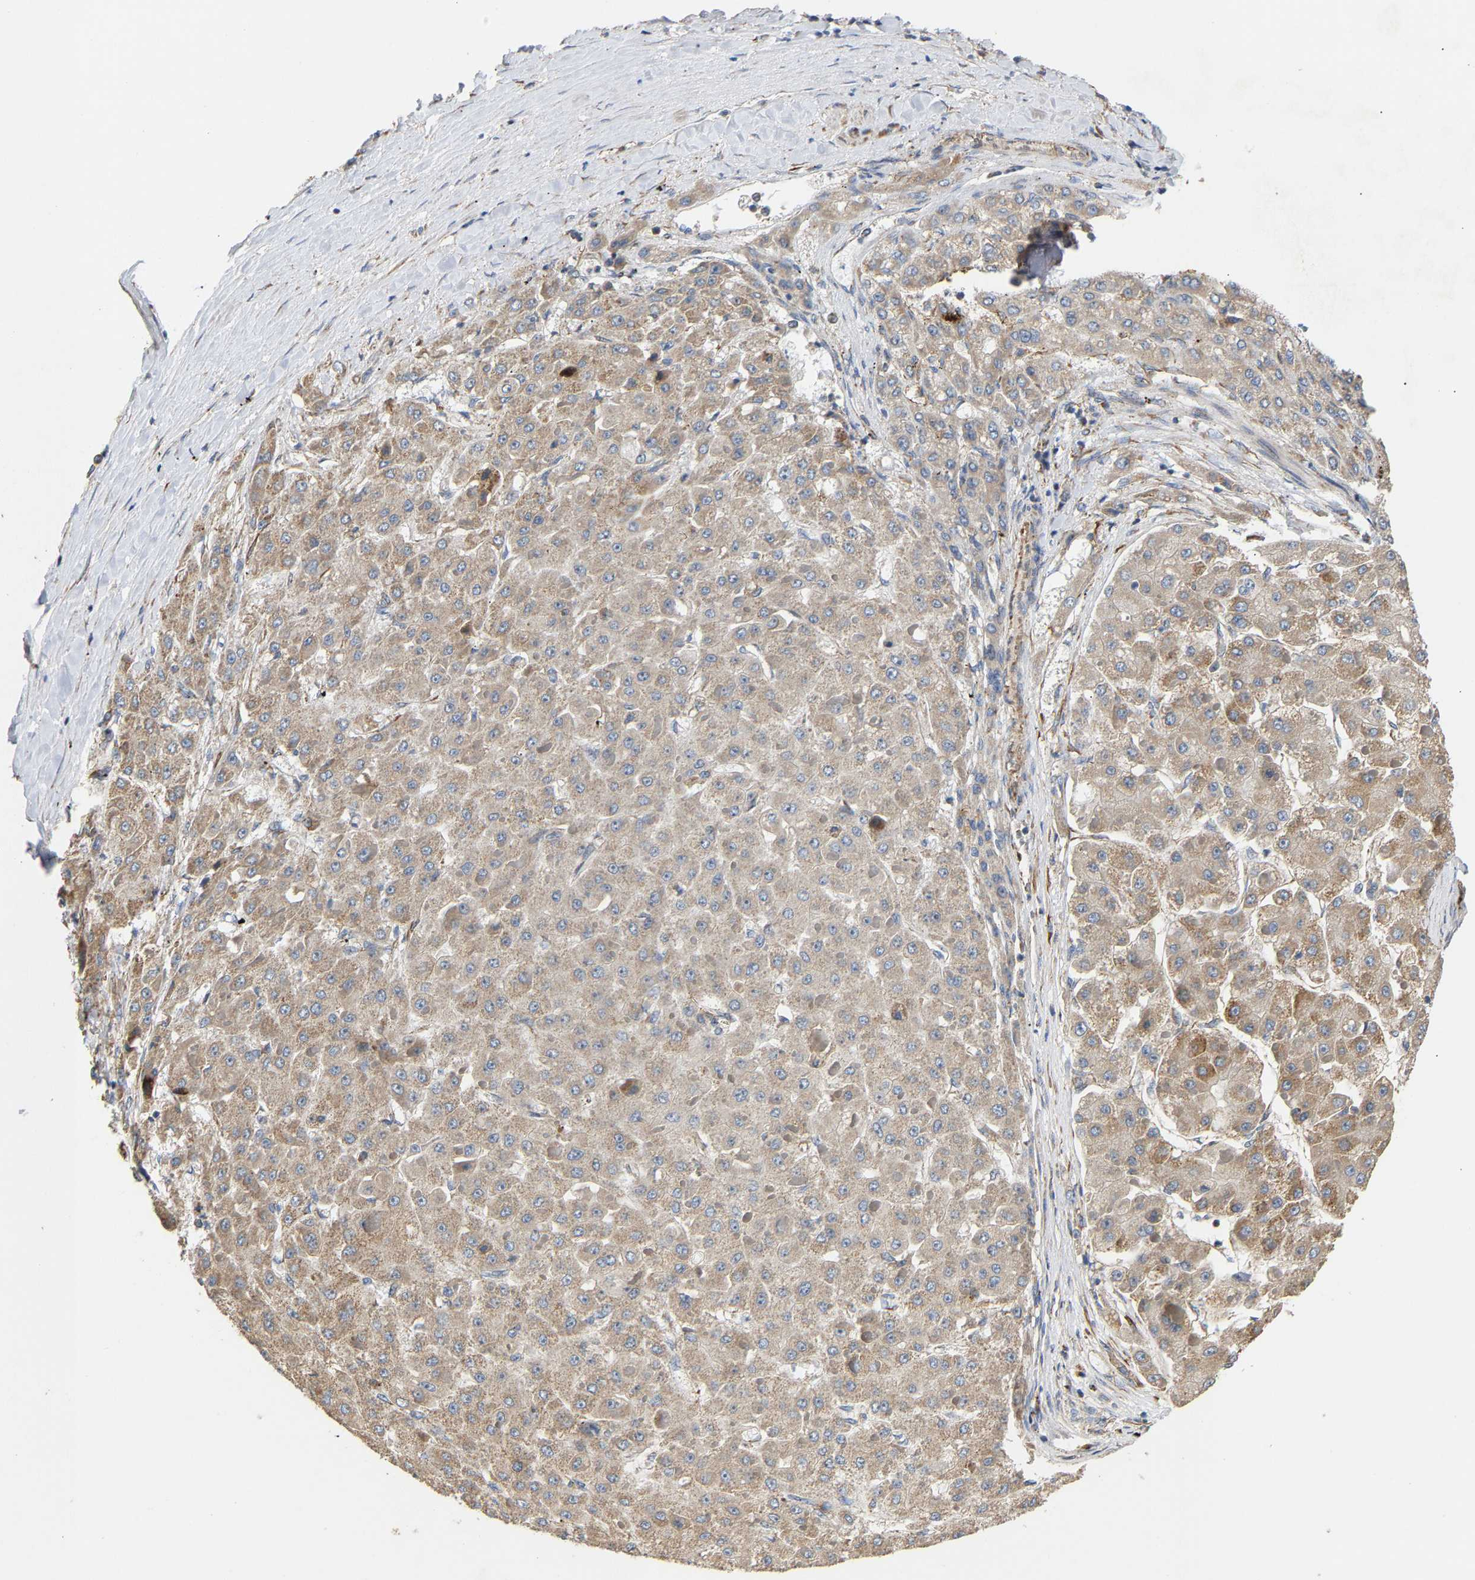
{"staining": {"intensity": "moderate", "quantity": ">75%", "location": "cytoplasmic/membranous"}, "tissue": "liver cancer", "cell_type": "Tumor cells", "image_type": "cancer", "snomed": [{"axis": "morphology", "description": "Carcinoma, Hepatocellular, NOS"}, {"axis": "topography", "description": "Liver"}], "caption": "Immunohistochemistry histopathology image of neoplastic tissue: human hepatocellular carcinoma (liver) stained using immunohistochemistry exhibits medium levels of moderate protein expression localized specifically in the cytoplasmic/membranous of tumor cells, appearing as a cytoplasmic/membranous brown color.", "gene": "TMEM168", "patient": {"sex": "female", "age": 73}}